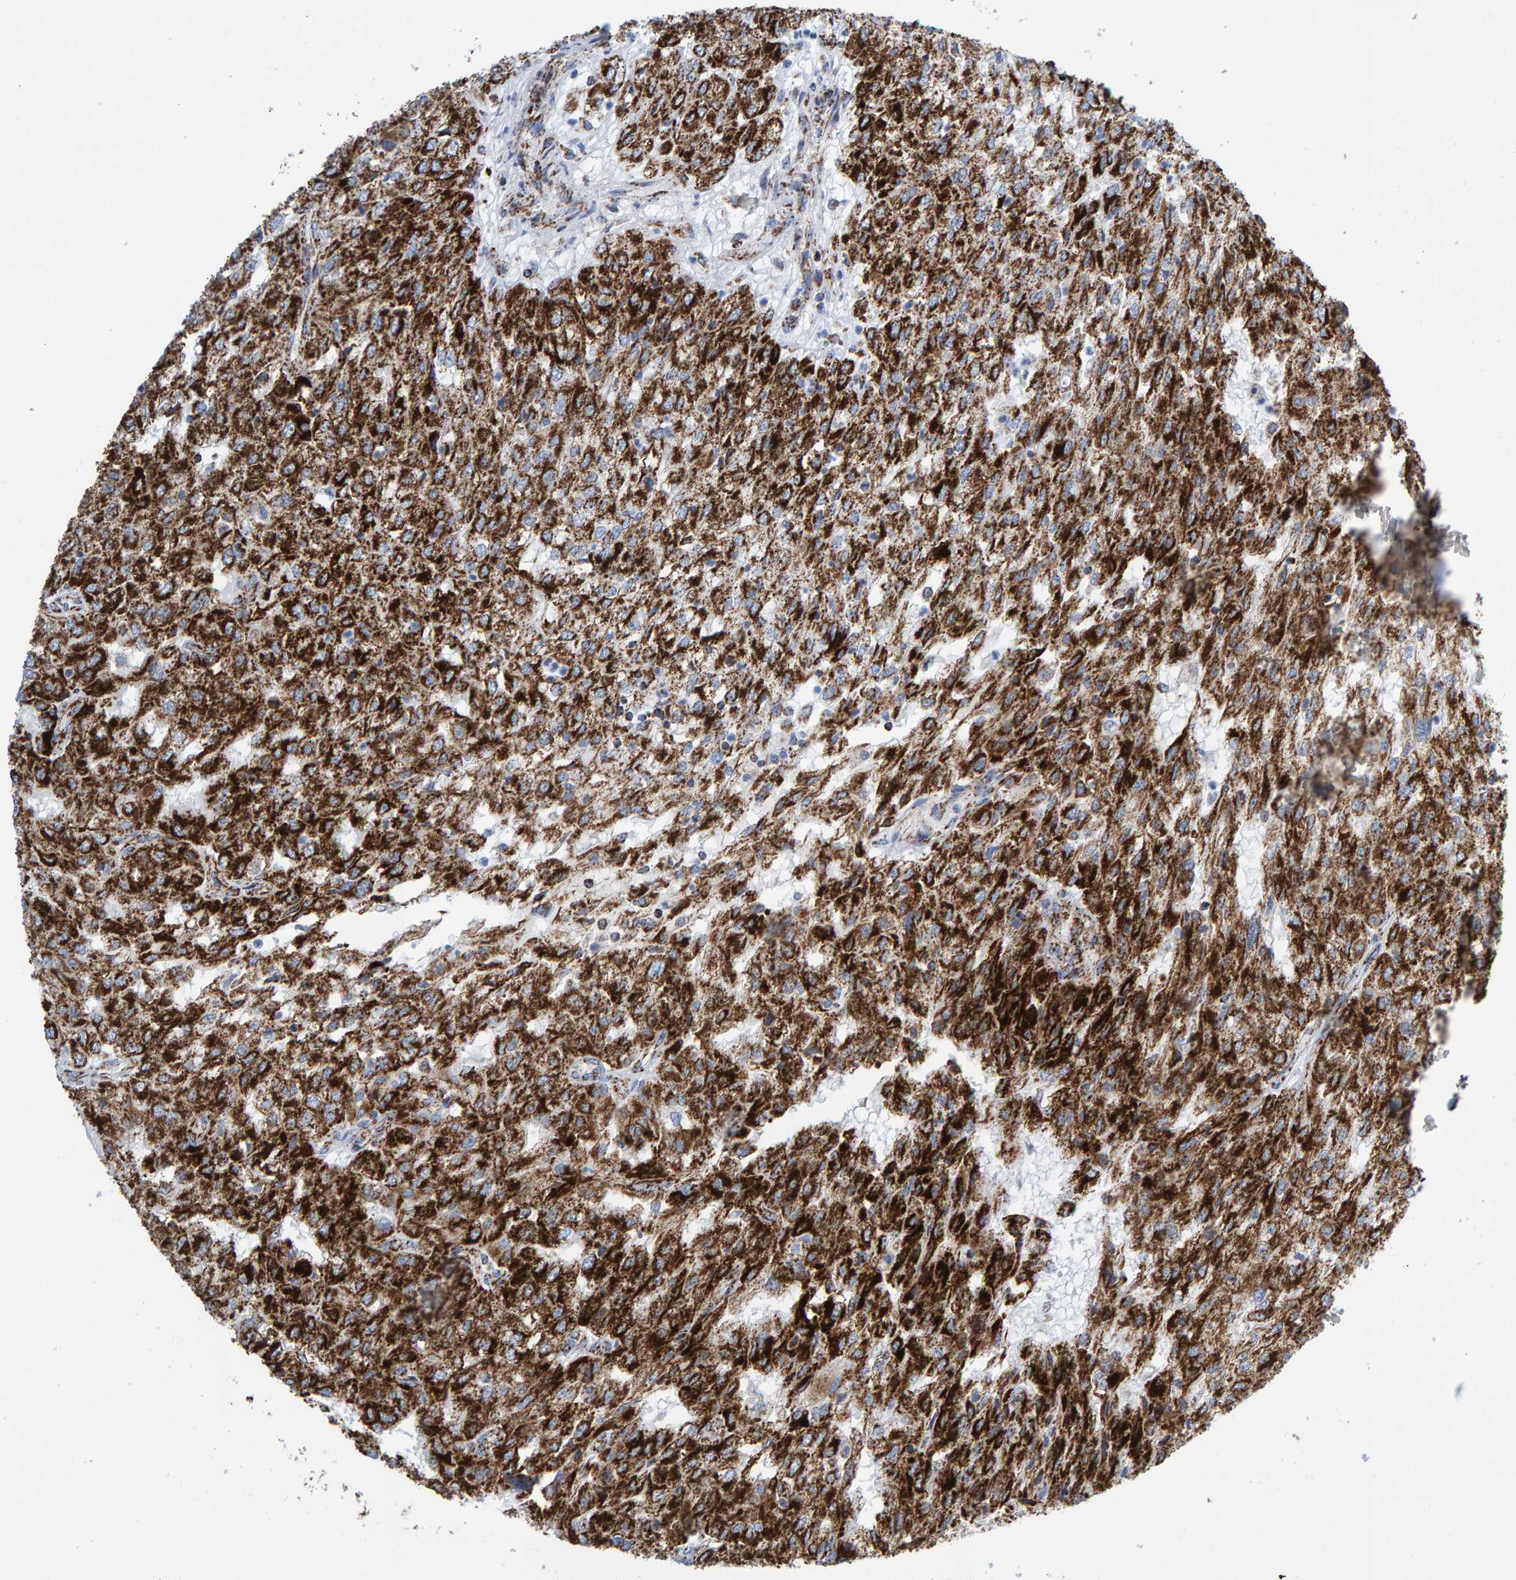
{"staining": {"intensity": "strong", "quantity": ">75%", "location": "cytoplasmic/membranous"}, "tissue": "renal cancer", "cell_type": "Tumor cells", "image_type": "cancer", "snomed": [{"axis": "morphology", "description": "Adenocarcinoma, NOS"}, {"axis": "topography", "description": "Kidney"}], "caption": "A micrograph of renal cancer stained for a protein shows strong cytoplasmic/membranous brown staining in tumor cells.", "gene": "ENSG00000262660", "patient": {"sex": "female", "age": 54}}